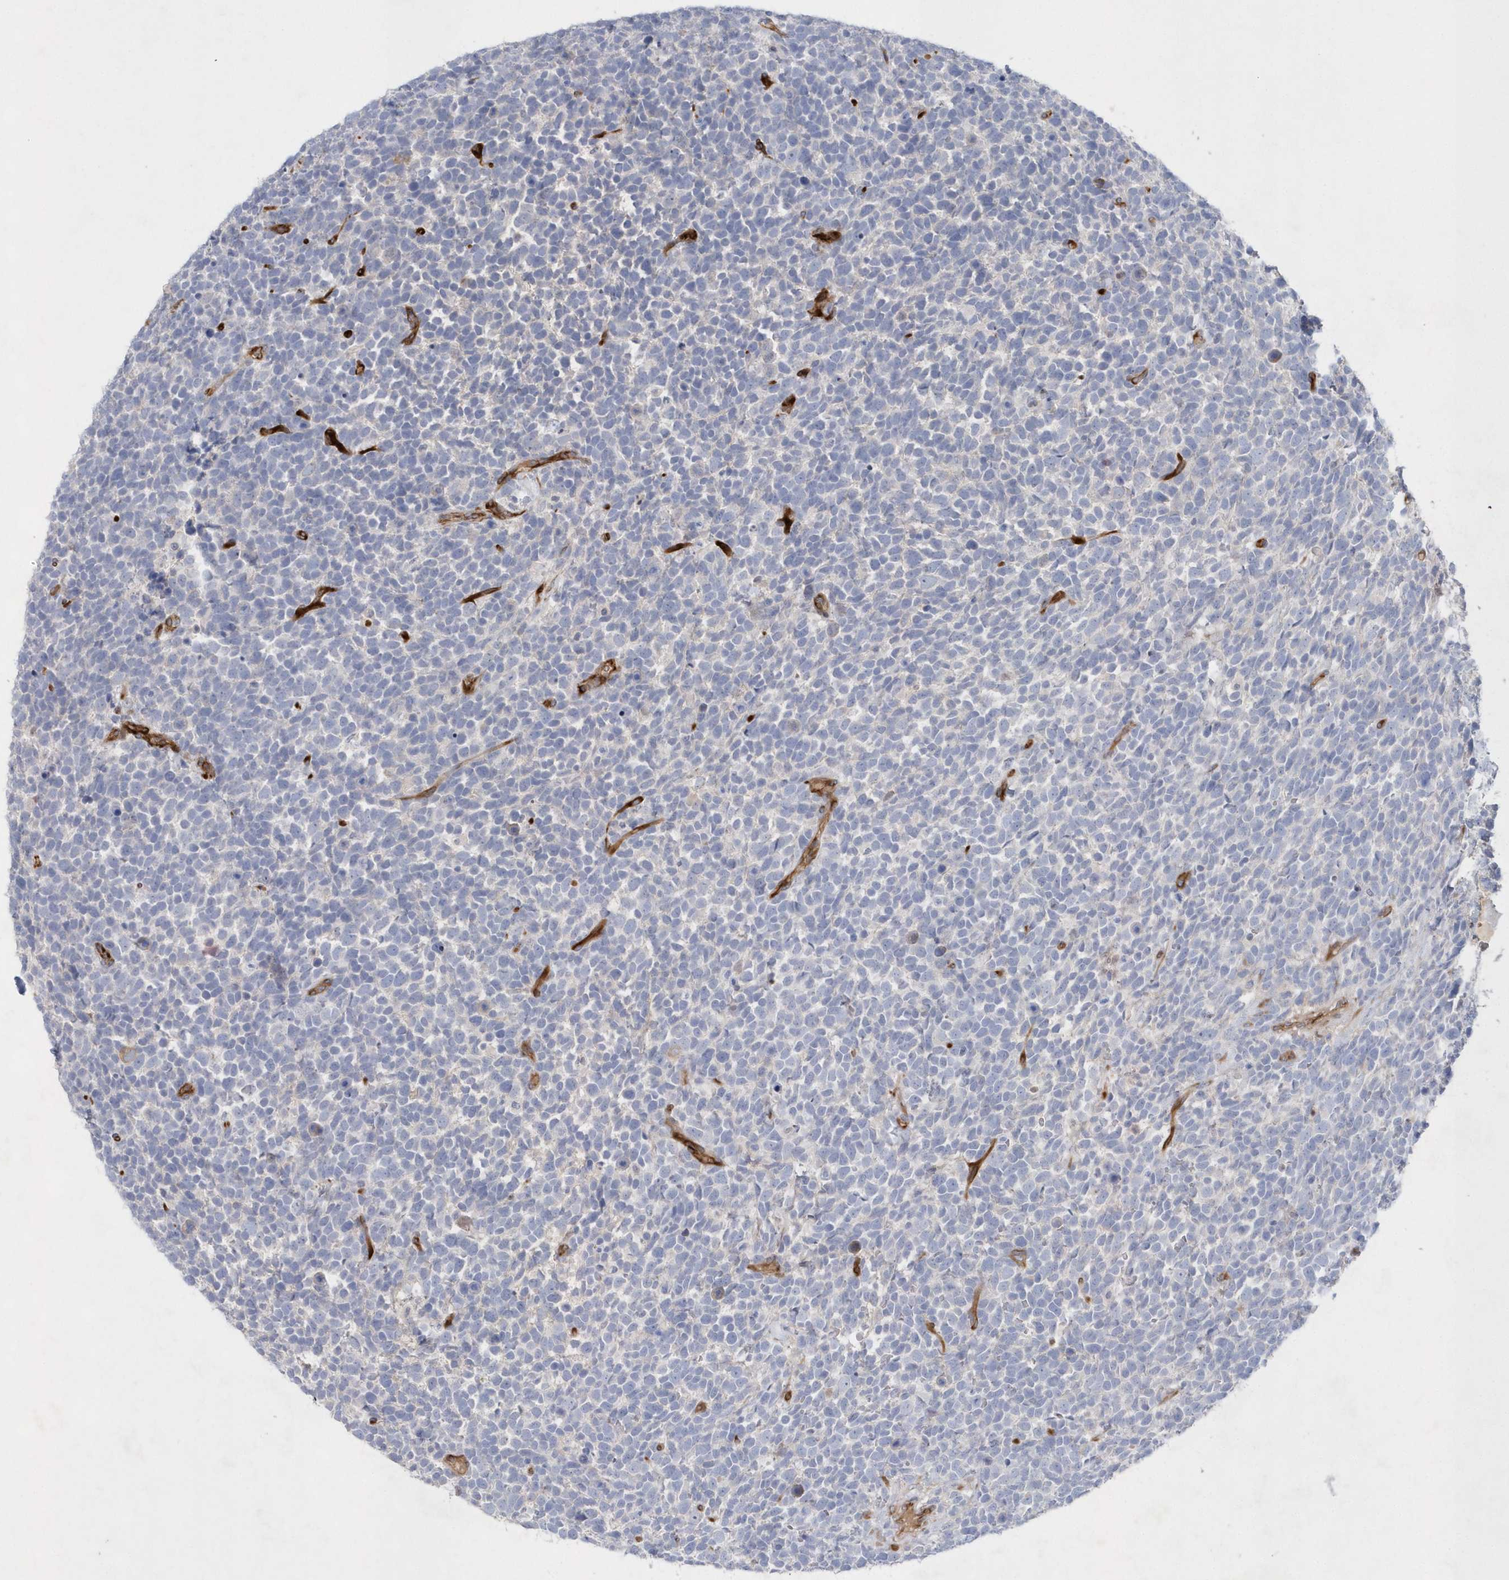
{"staining": {"intensity": "negative", "quantity": "none", "location": "none"}, "tissue": "urothelial cancer", "cell_type": "Tumor cells", "image_type": "cancer", "snomed": [{"axis": "morphology", "description": "Urothelial carcinoma, High grade"}, {"axis": "topography", "description": "Urinary bladder"}], "caption": "A high-resolution histopathology image shows immunohistochemistry (IHC) staining of urothelial cancer, which reveals no significant positivity in tumor cells.", "gene": "TMEM132B", "patient": {"sex": "female", "age": 82}}